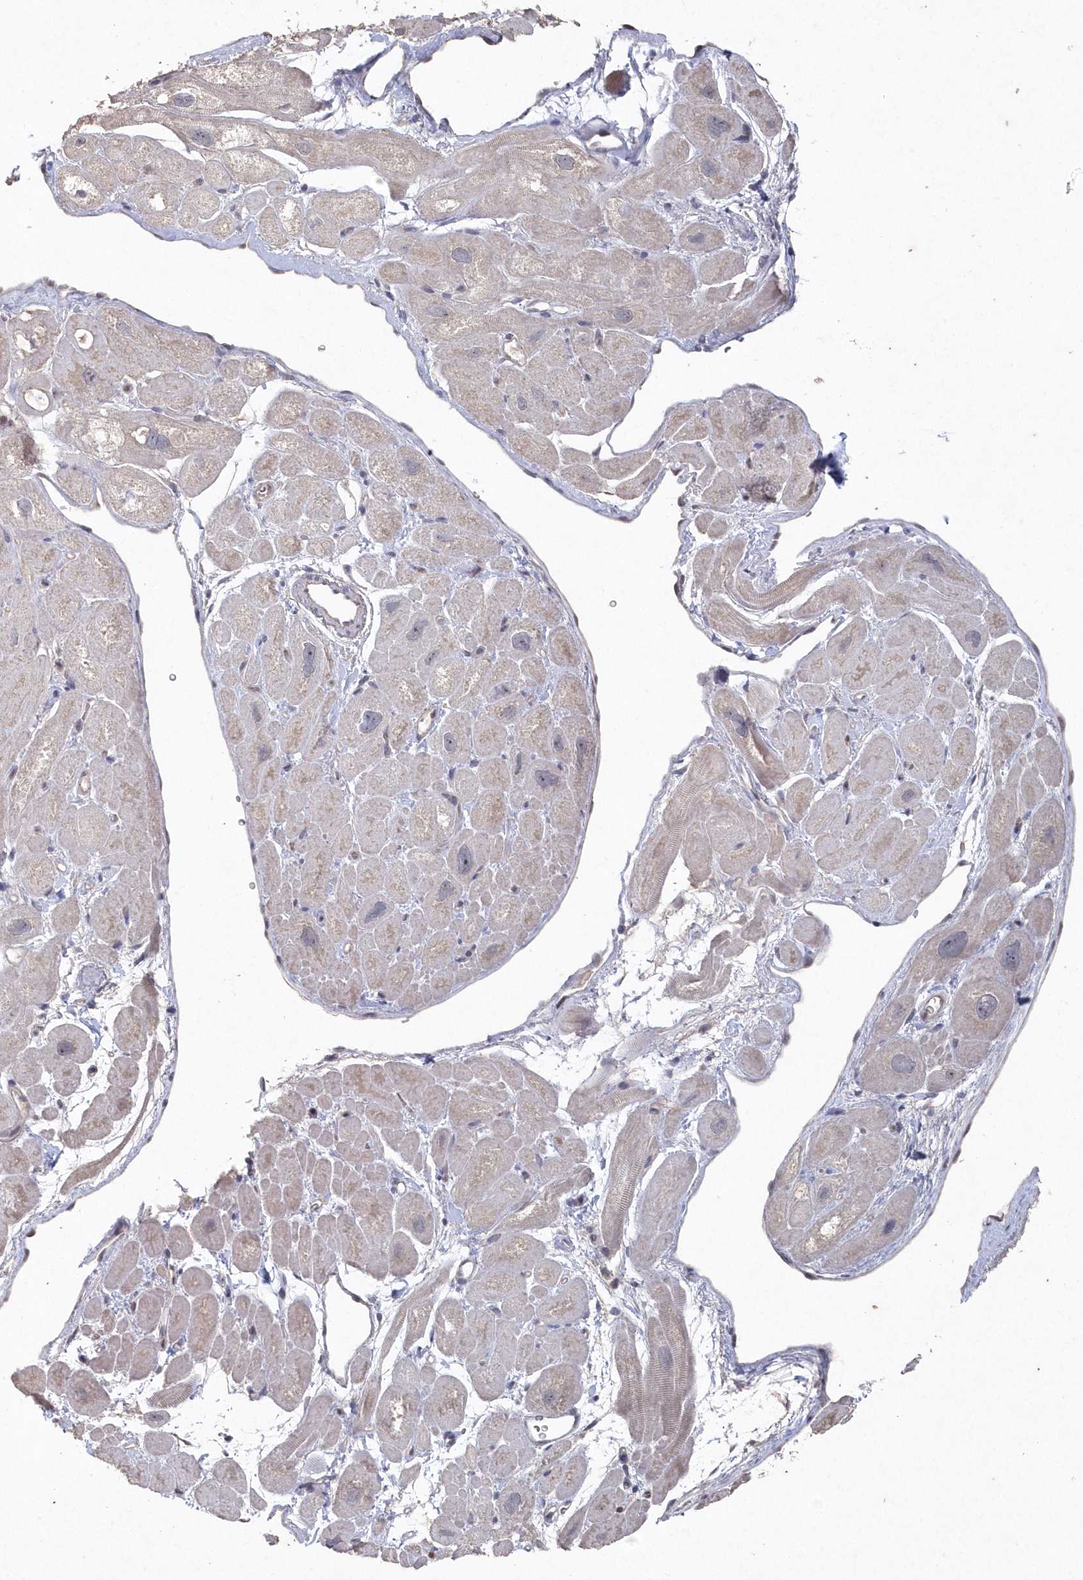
{"staining": {"intensity": "weak", "quantity": "<25%", "location": "cytoplasmic/membranous"}, "tissue": "heart muscle", "cell_type": "Cardiomyocytes", "image_type": "normal", "snomed": [{"axis": "morphology", "description": "Normal tissue, NOS"}, {"axis": "topography", "description": "Heart"}], "caption": "This is an immunohistochemistry histopathology image of normal heart muscle. There is no staining in cardiomyocytes.", "gene": "VSIG2", "patient": {"sex": "male", "age": 49}}